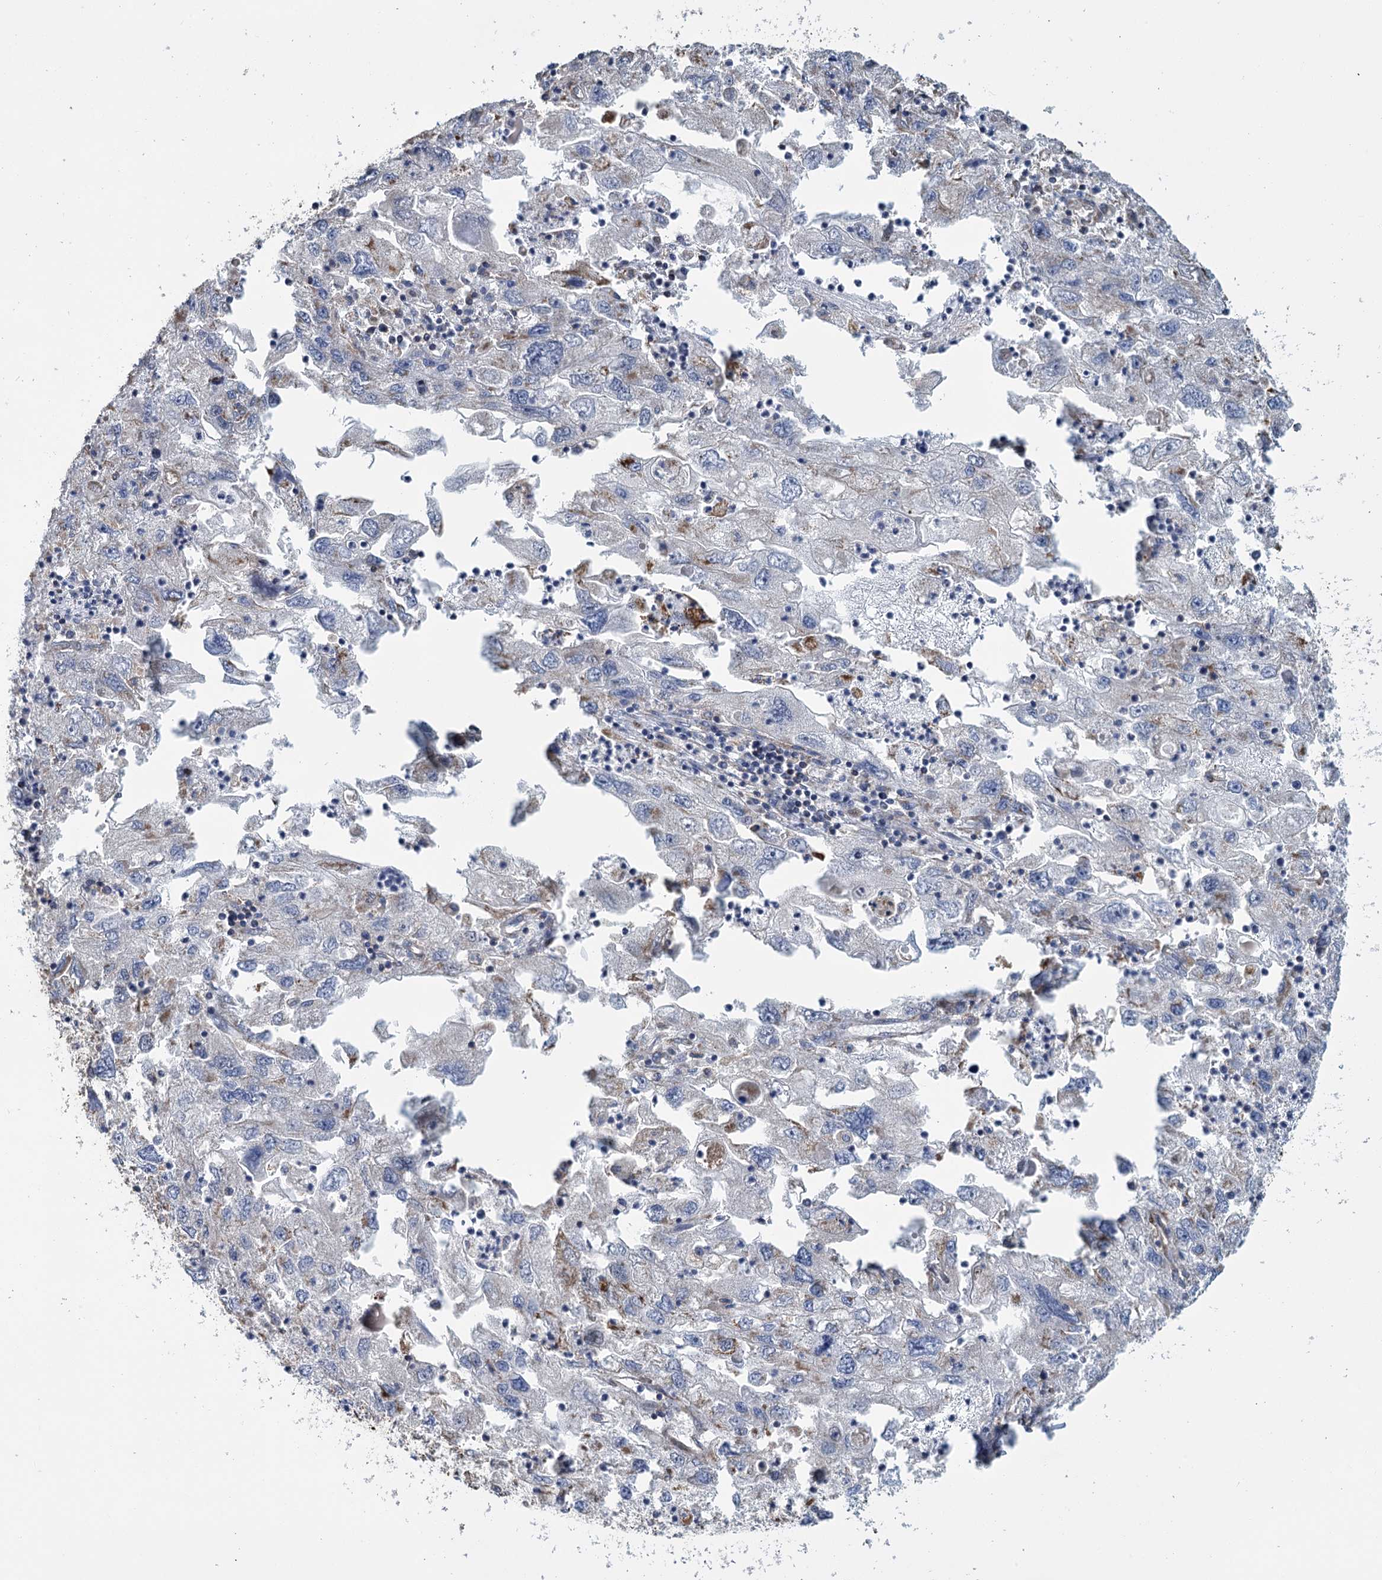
{"staining": {"intensity": "negative", "quantity": "none", "location": "none"}, "tissue": "endometrial cancer", "cell_type": "Tumor cells", "image_type": "cancer", "snomed": [{"axis": "morphology", "description": "Adenocarcinoma, NOS"}, {"axis": "topography", "description": "Endometrium"}], "caption": "IHC of adenocarcinoma (endometrial) shows no positivity in tumor cells.", "gene": "MRPL44", "patient": {"sex": "female", "age": 49}}